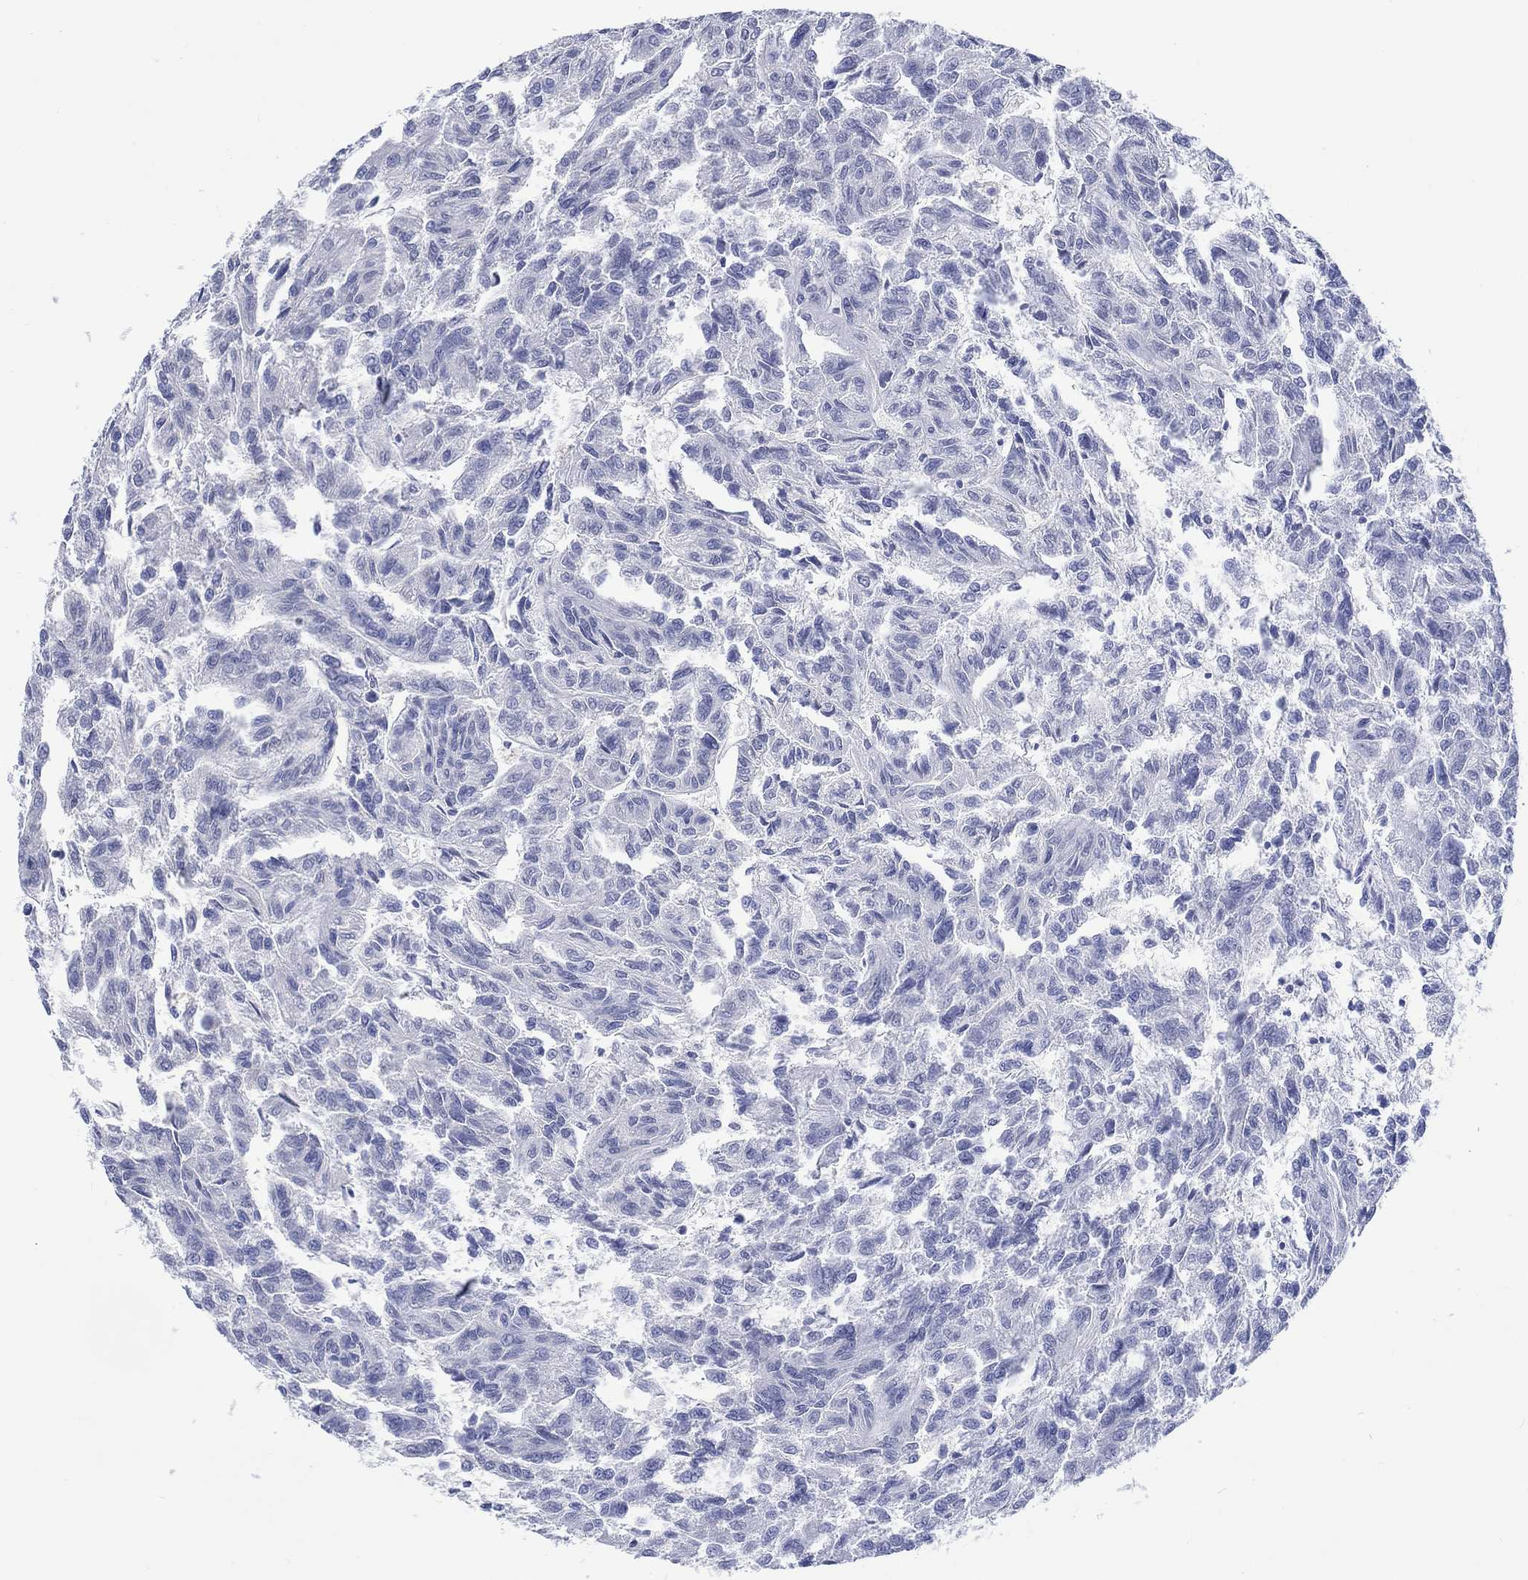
{"staining": {"intensity": "negative", "quantity": "none", "location": "none"}, "tissue": "renal cancer", "cell_type": "Tumor cells", "image_type": "cancer", "snomed": [{"axis": "morphology", "description": "Adenocarcinoma, NOS"}, {"axis": "topography", "description": "Kidney"}], "caption": "Immunohistochemistry micrograph of renal adenocarcinoma stained for a protein (brown), which reveals no staining in tumor cells.", "gene": "TOMM20L", "patient": {"sex": "male", "age": 79}}